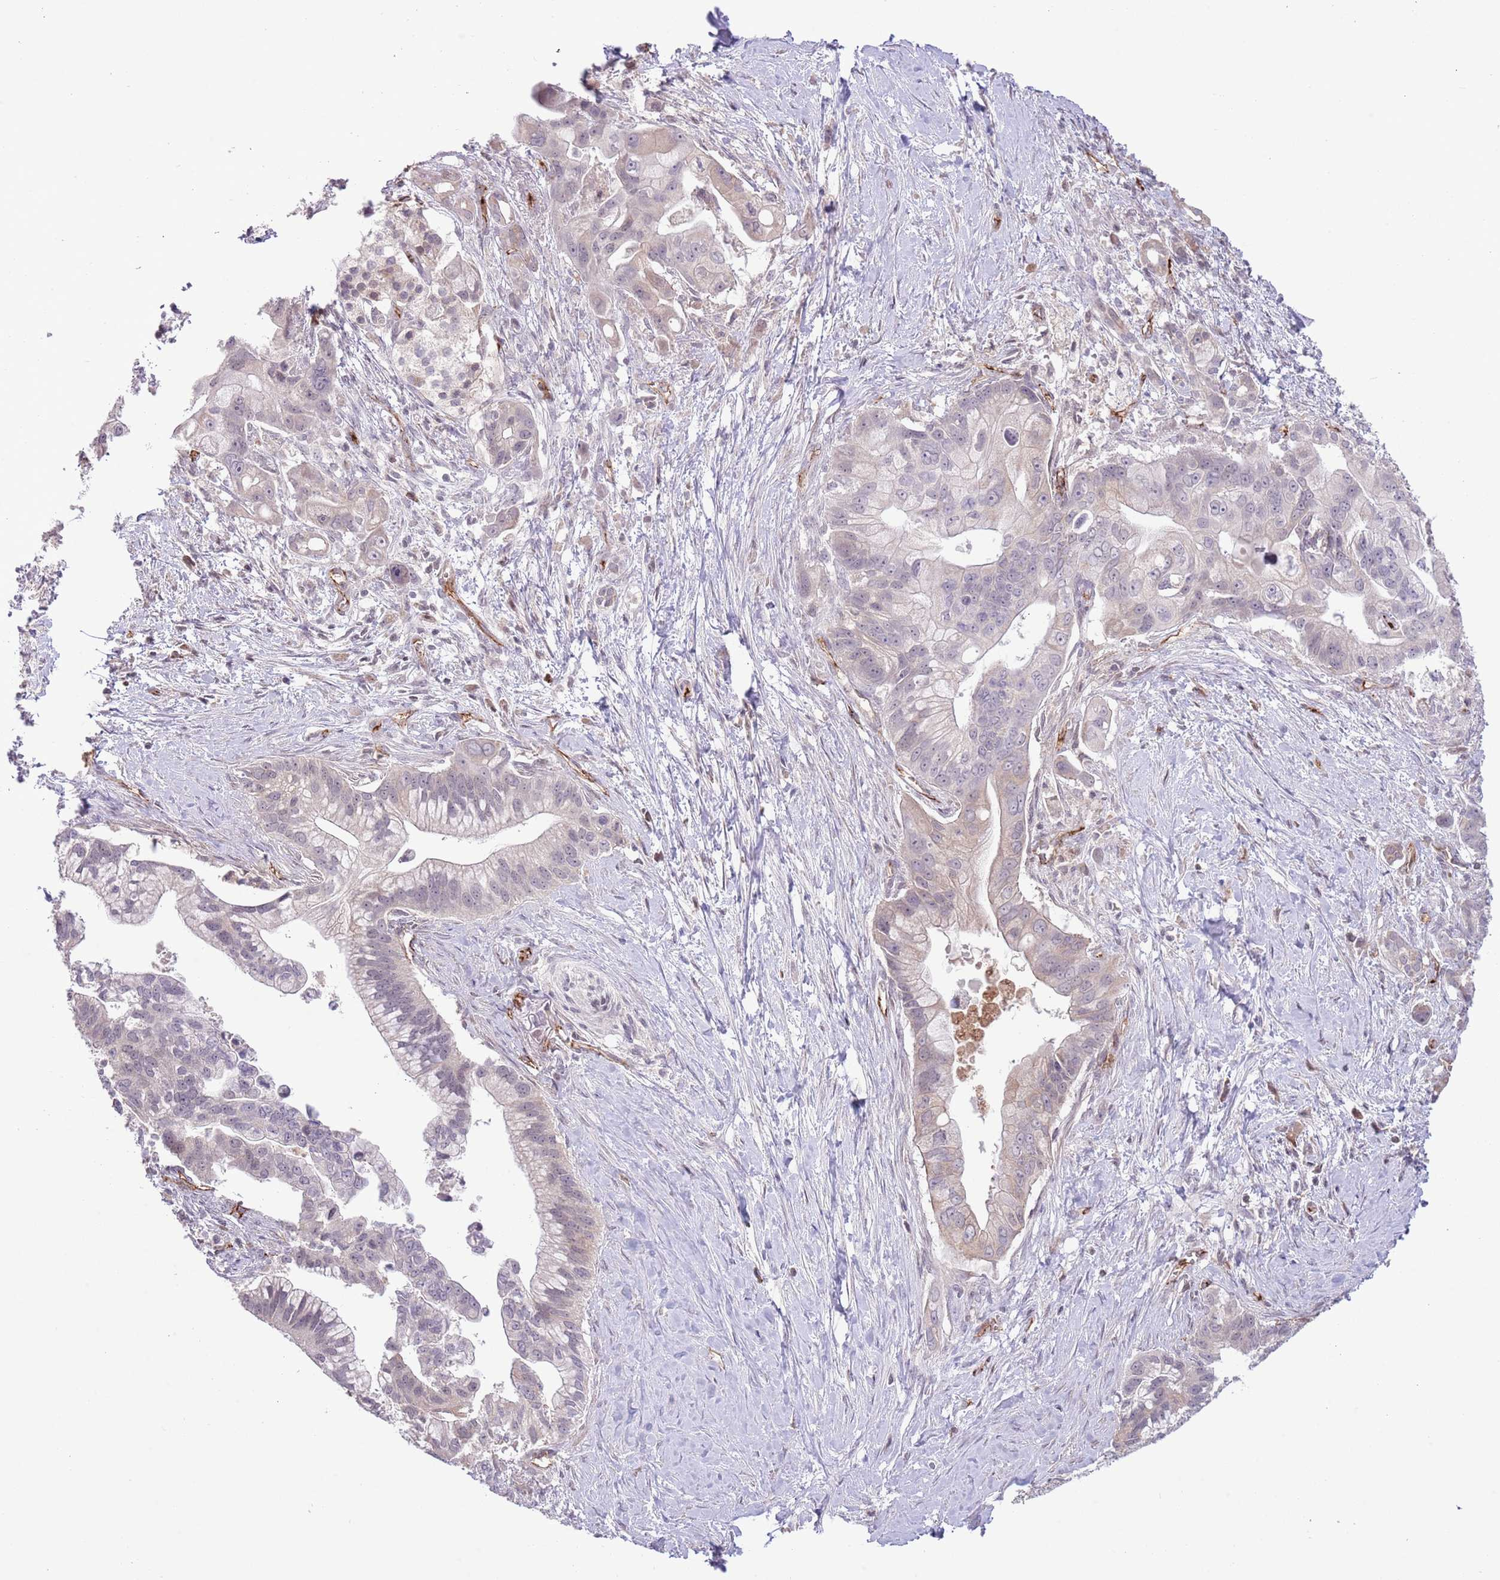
{"staining": {"intensity": "negative", "quantity": "none", "location": "none"}, "tissue": "pancreatic cancer", "cell_type": "Tumor cells", "image_type": "cancer", "snomed": [{"axis": "morphology", "description": "Adenocarcinoma, NOS"}, {"axis": "topography", "description": "Pancreas"}], "caption": "Pancreatic cancer (adenocarcinoma) was stained to show a protein in brown. There is no significant expression in tumor cells. The staining is performed using DAB brown chromogen with nuclei counter-stained in using hematoxylin.", "gene": "DPP10", "patient": {"sex": "male", "age": 68}}